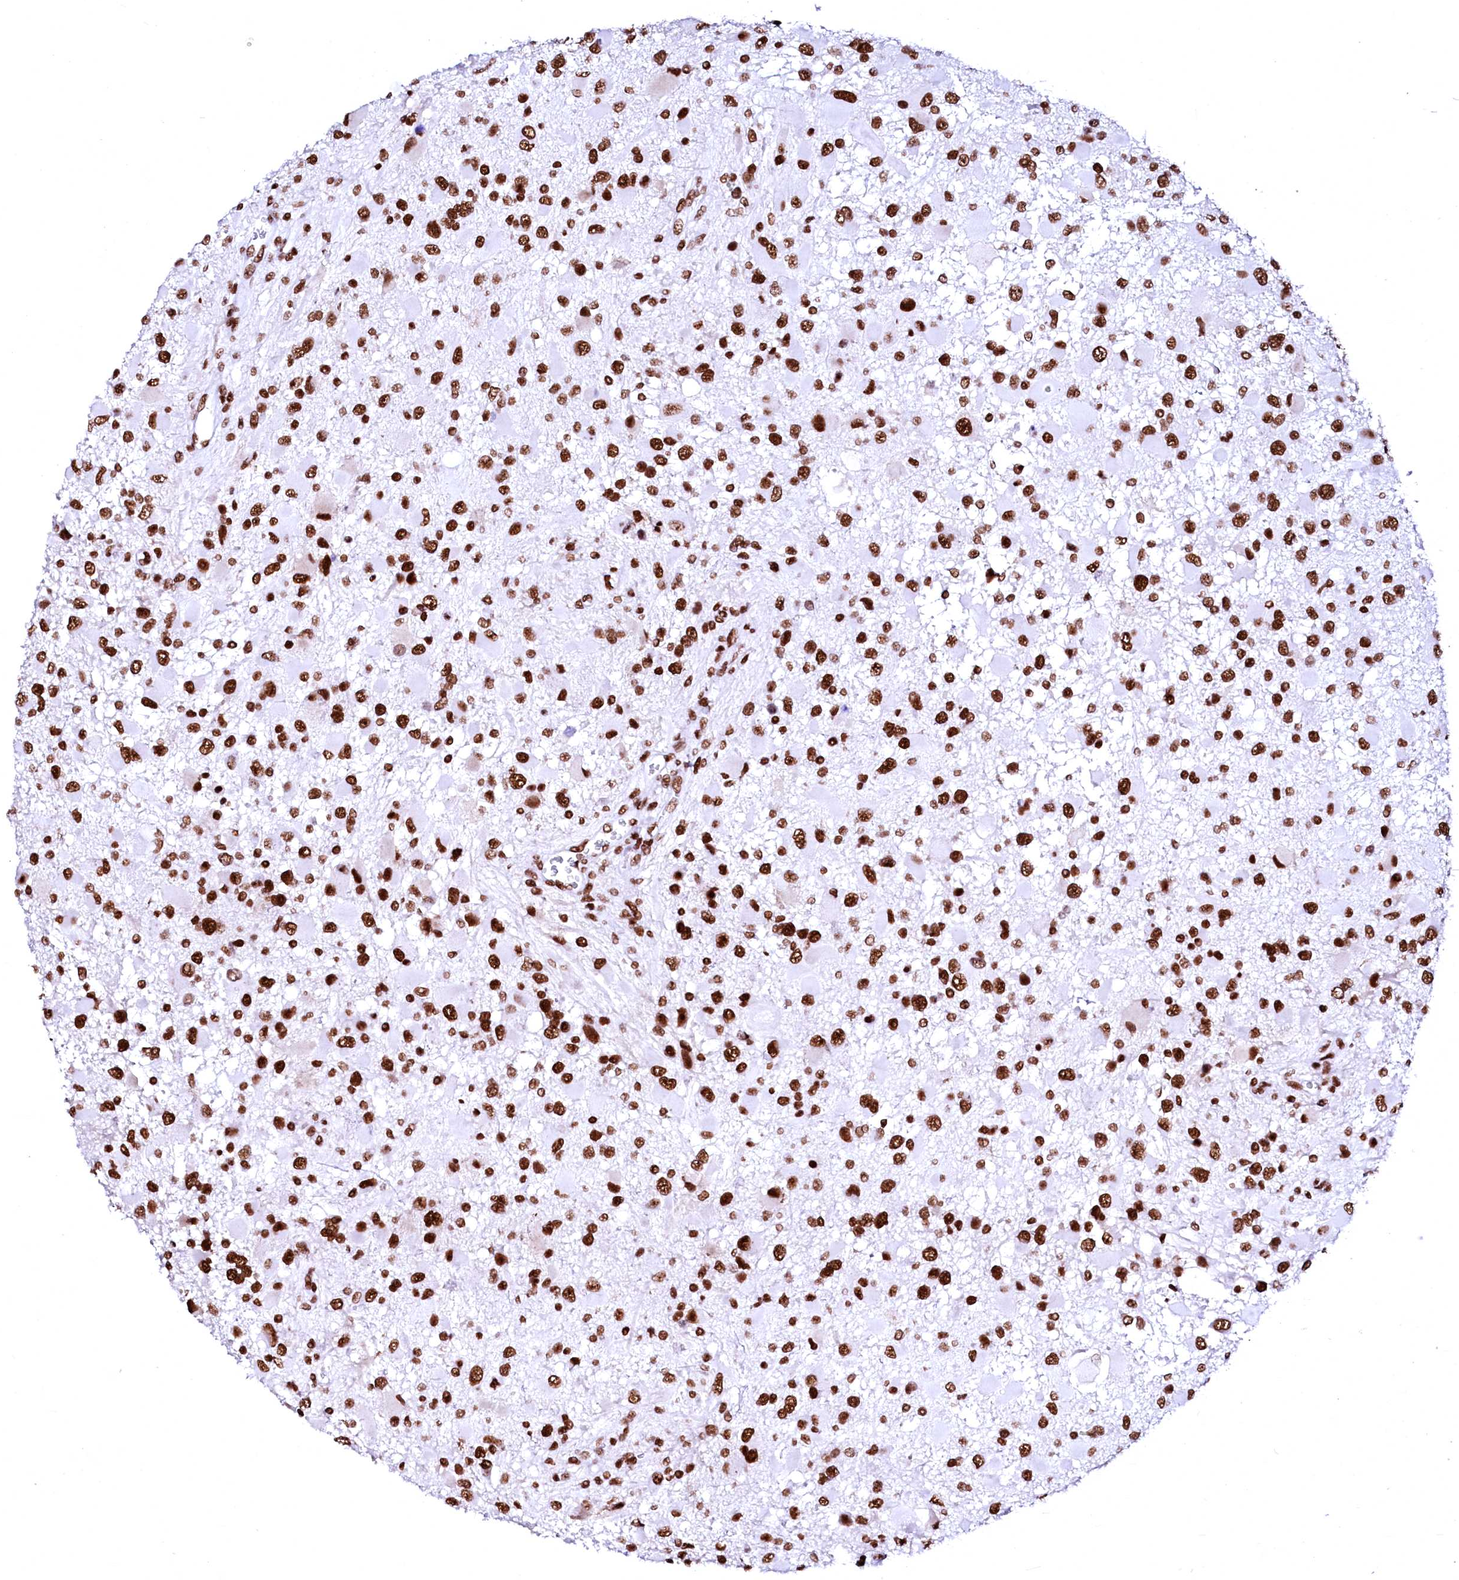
{"staining": {"intensity": "strong", "quantity": ">75%", "location": "nuclear"}, "tissue": "glioma", "cell_type": "Tumor cells", "image_type": "cancer", "snomed": [{"axis": "morphology", "description": "Glioma, malignant, High grade"}, {"axis": "topography", "description": "Brain"}], "caption": "A brown stain highlights strong nuclear expression of a protein in malignant high-grade glioma tumor cells. The staining is performed using DAB (3,3'-diaminobenzidine) brown chromogen to label protein expression. The nuclei are counter-stained blue using hematoxylin.", "gene": "CPSF6", "patient": {"sex": "male", "age": 53}}